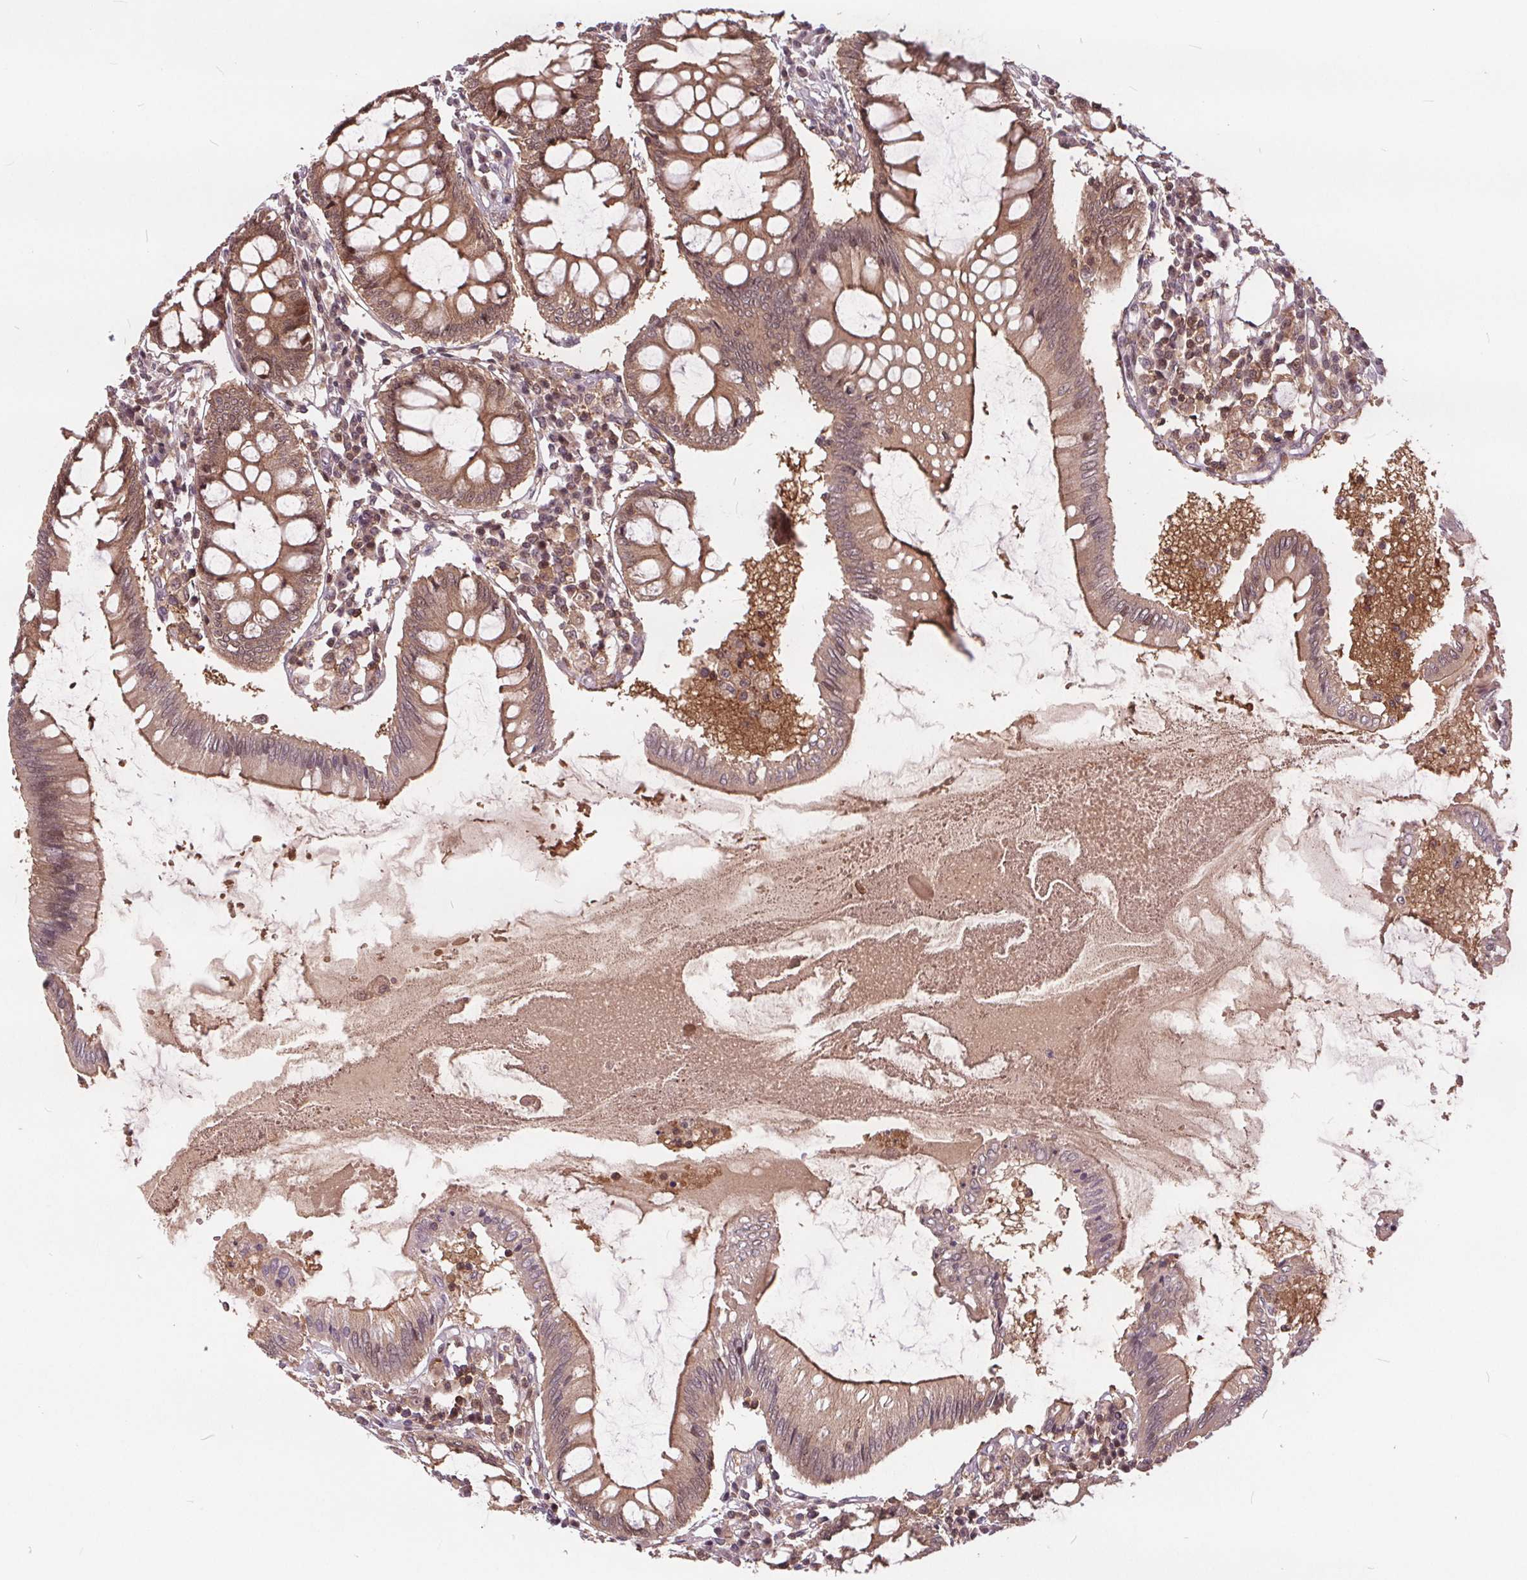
{"staining": {"intensity": "negative", "quantity": "none", "location": "none"}, "tissue": "colon", "cell_type": "Endothelial cells", "image_type": "normal", "snomed": [{"axis": "morphology", "description": "Normal tissue, NOS"}, {"axis": "morphology", "description": "Adenocarcinoma, NOS"}, {"axis": "topography", "description": "Colon"}], "caption": "IHC photomicrograph of unremarkable colon: colon stained with DAB displays no significant protein expression in endothelial cells.", "gene": "HIF1AN", "patient": {"sex": "male", "age": 83}}